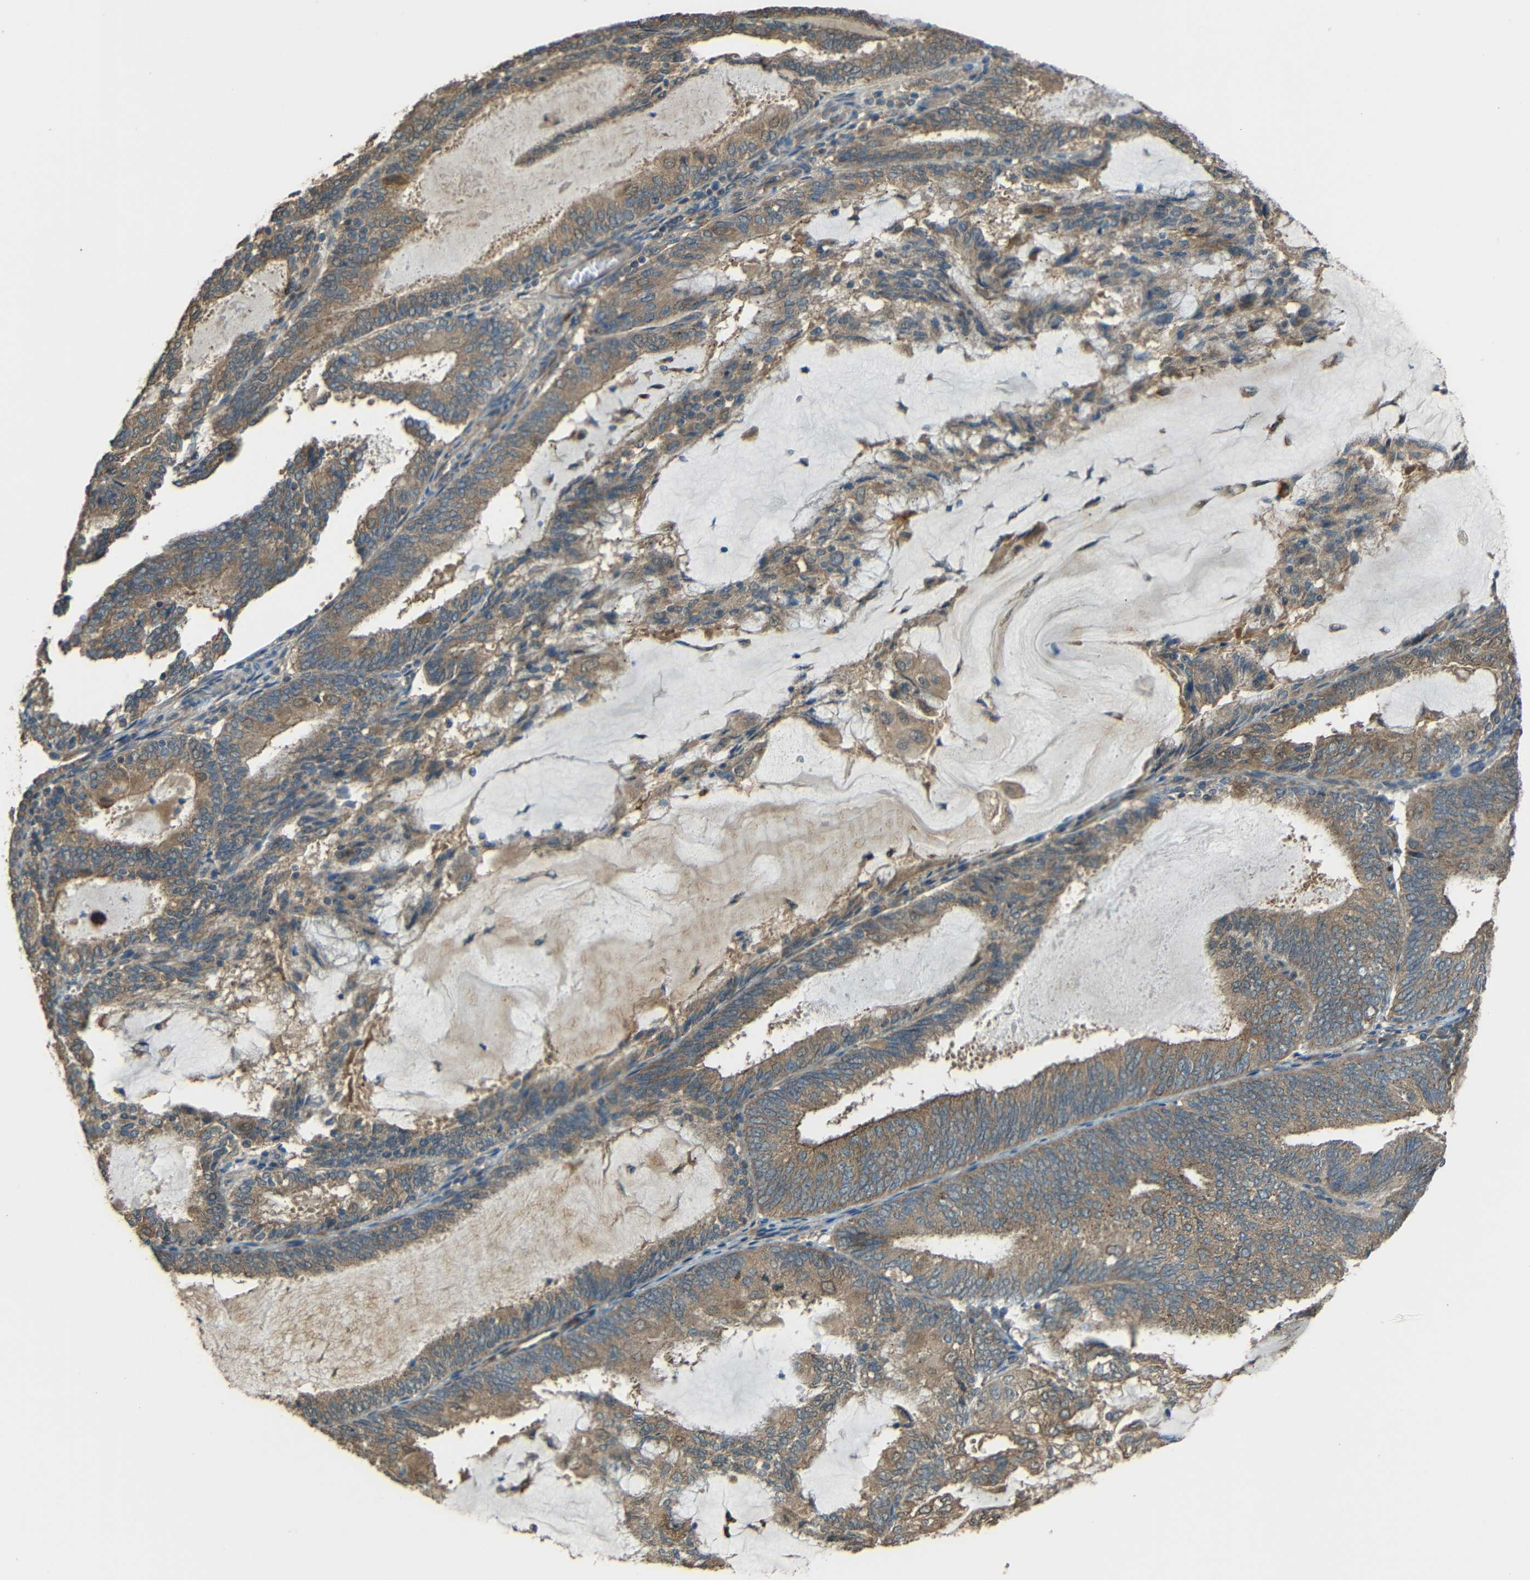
{"staining": {"intensity": "moderate", "quantity": ">75%", "location": "cytoplasmic/membranous"}, "tissue": "endometrial cancer", "cell_type": "Tumor cells", "image_type": "cancer", "snomed": [{"axis": "morphology", "description": "Adenocarcinoma, NOS"}, {"axis": "topography", "description": "Endometrium"}], "caption": "Brown immunohistochemical staining in human endometrial cancer (adenocarcinoma) displays moderate cytoplasmic/membranous positivity in approximately >75% of tumor cells.", "gene": "ACACA", "patient": {"sex": "female", "age": 81}}